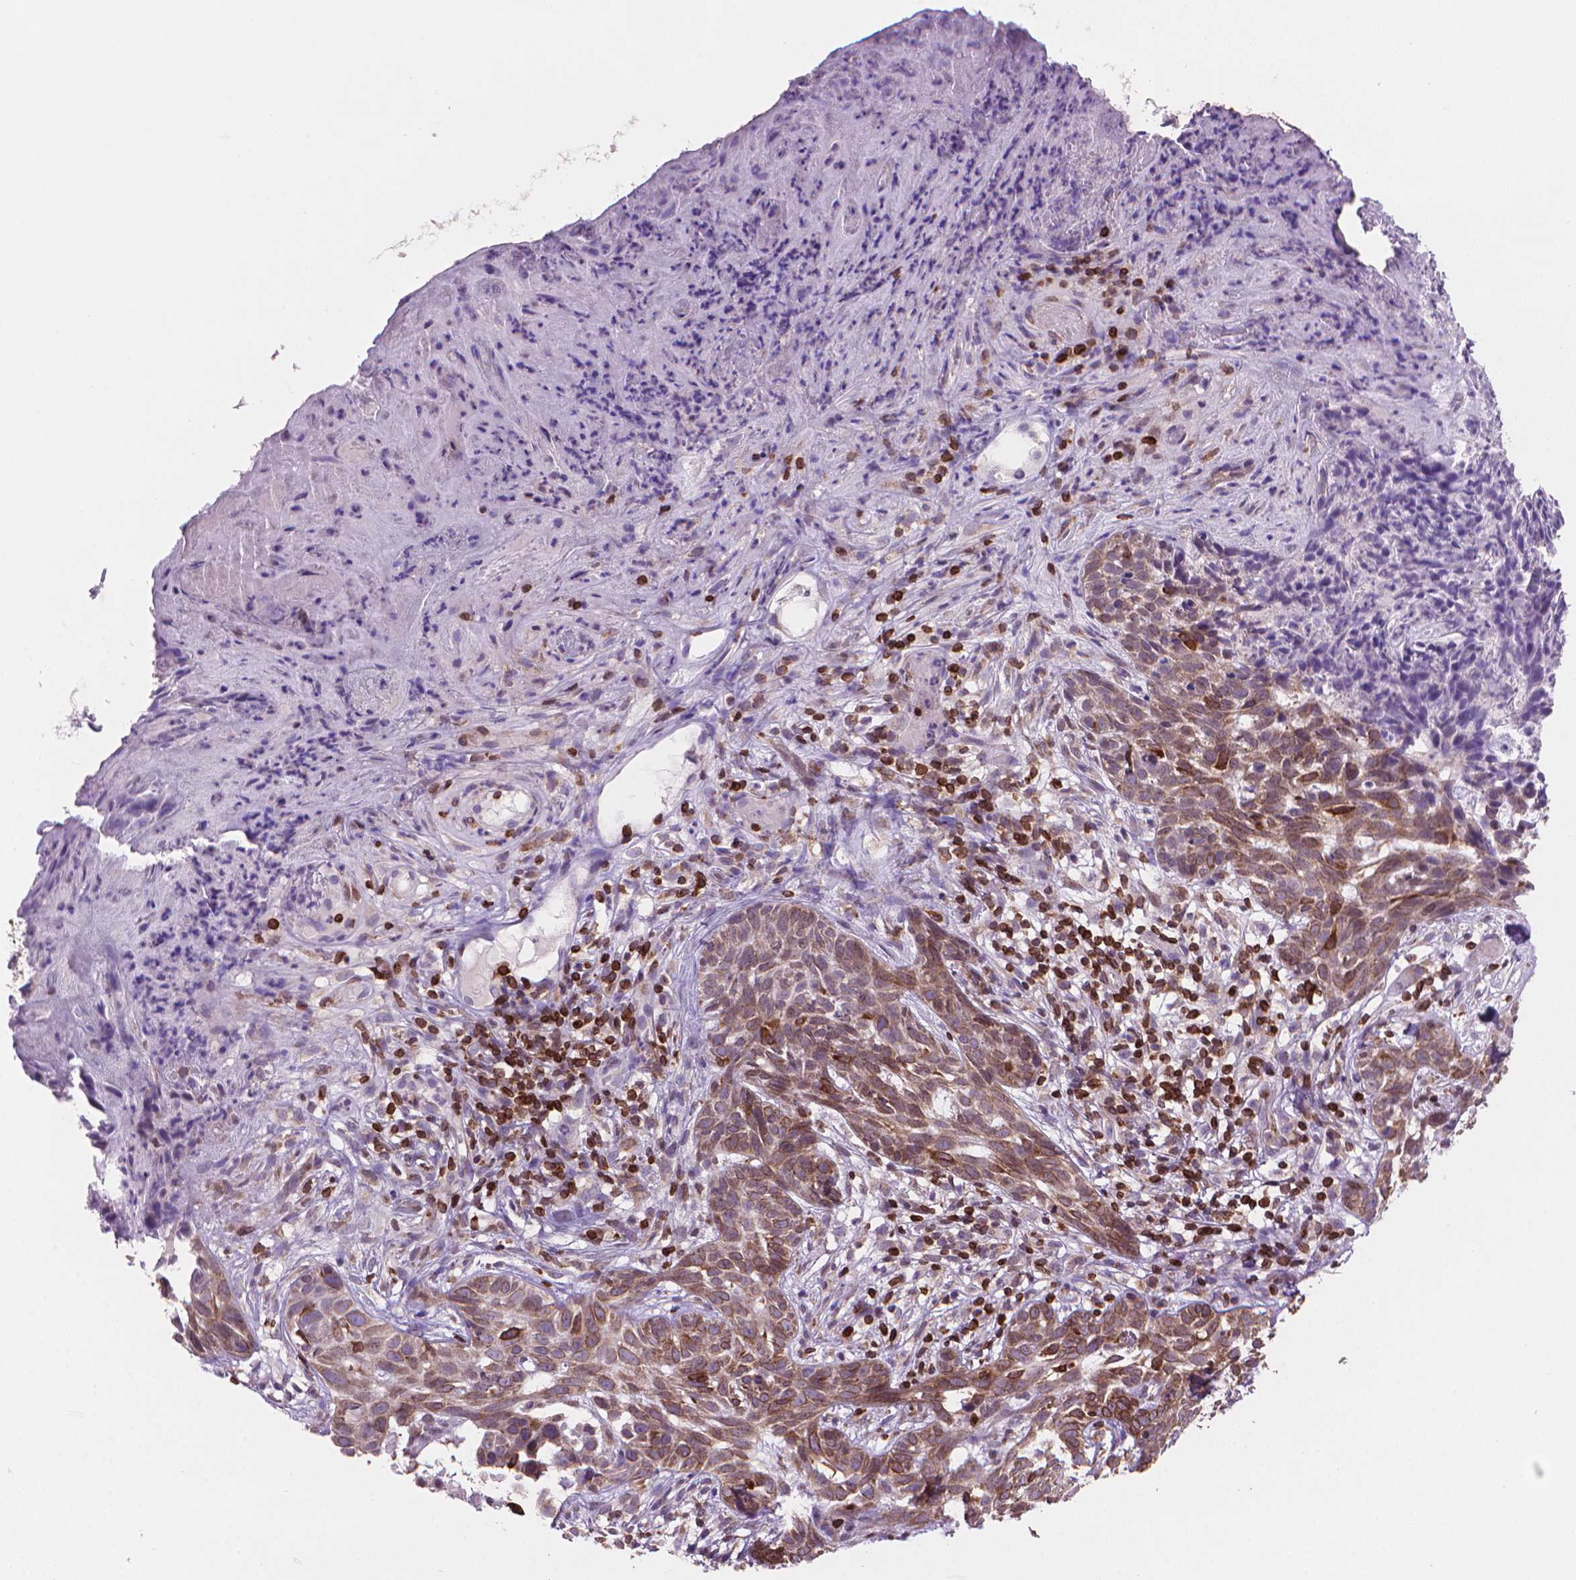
{"staining": {"intensity": "moderate", "quantity": ">75%", "location": "cytoplasmic/membranous"}, "tissue": "skin cancer", "cell_type": "Tumor cells", "image_type": "cancer", "snomed": [{"axis": "morphology", "description": "Basal cell carcinoma"}, {"axis": "topography", "description": "Skin"}], "caption": "An IHC photomicrograph of neoplastic tissue is shown. Protein staining in brown labels moderate cytoplasmic/membranous positivity in basal cell carcinoma (skin) within tumor cells. The staining was performed using DAB, with brown indicating positive protein expression. Nuclei are stained blue with hematoxylin.", "gene": "BCL2", "patient": {"sex": "male", "age": 85}}